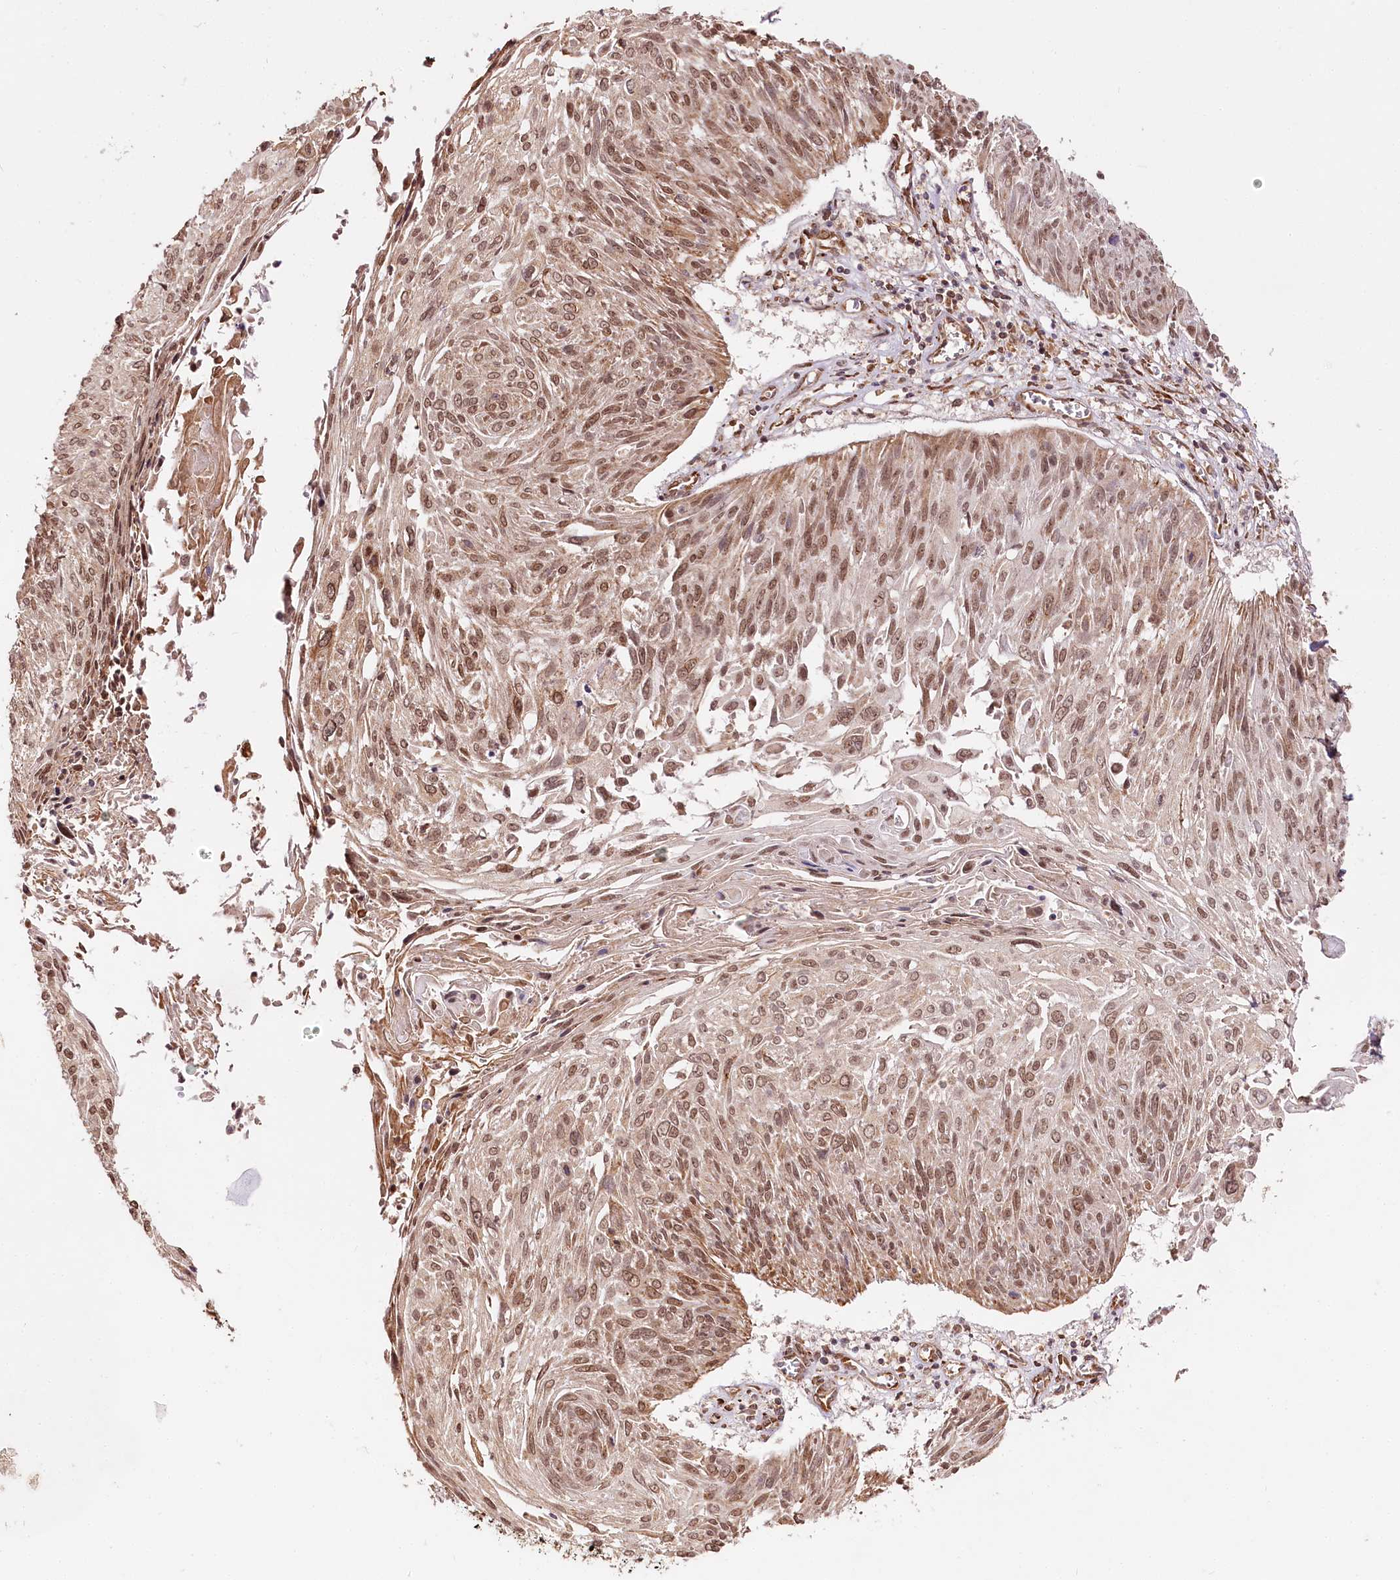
{"staining": {"intensity": "moderate", "quantity": ">75%", "location": "nuclear"}, "tissue": "cervical cancer", "cell_type": "Tumor cells", "image_type": "cancer", "snomed": [{"axis": "morphology", "description": "Squamous cell carcinoma, NOS"}, {"axis": "topography", "description": "Cervix"}], "caption": "Protein staining reveals moderate nuclear positivity in approximately >75% of tumor cells in cervical cancer.", "gene": "ENSG00000144785", "patient": {"sex": "female", "age": 51}}